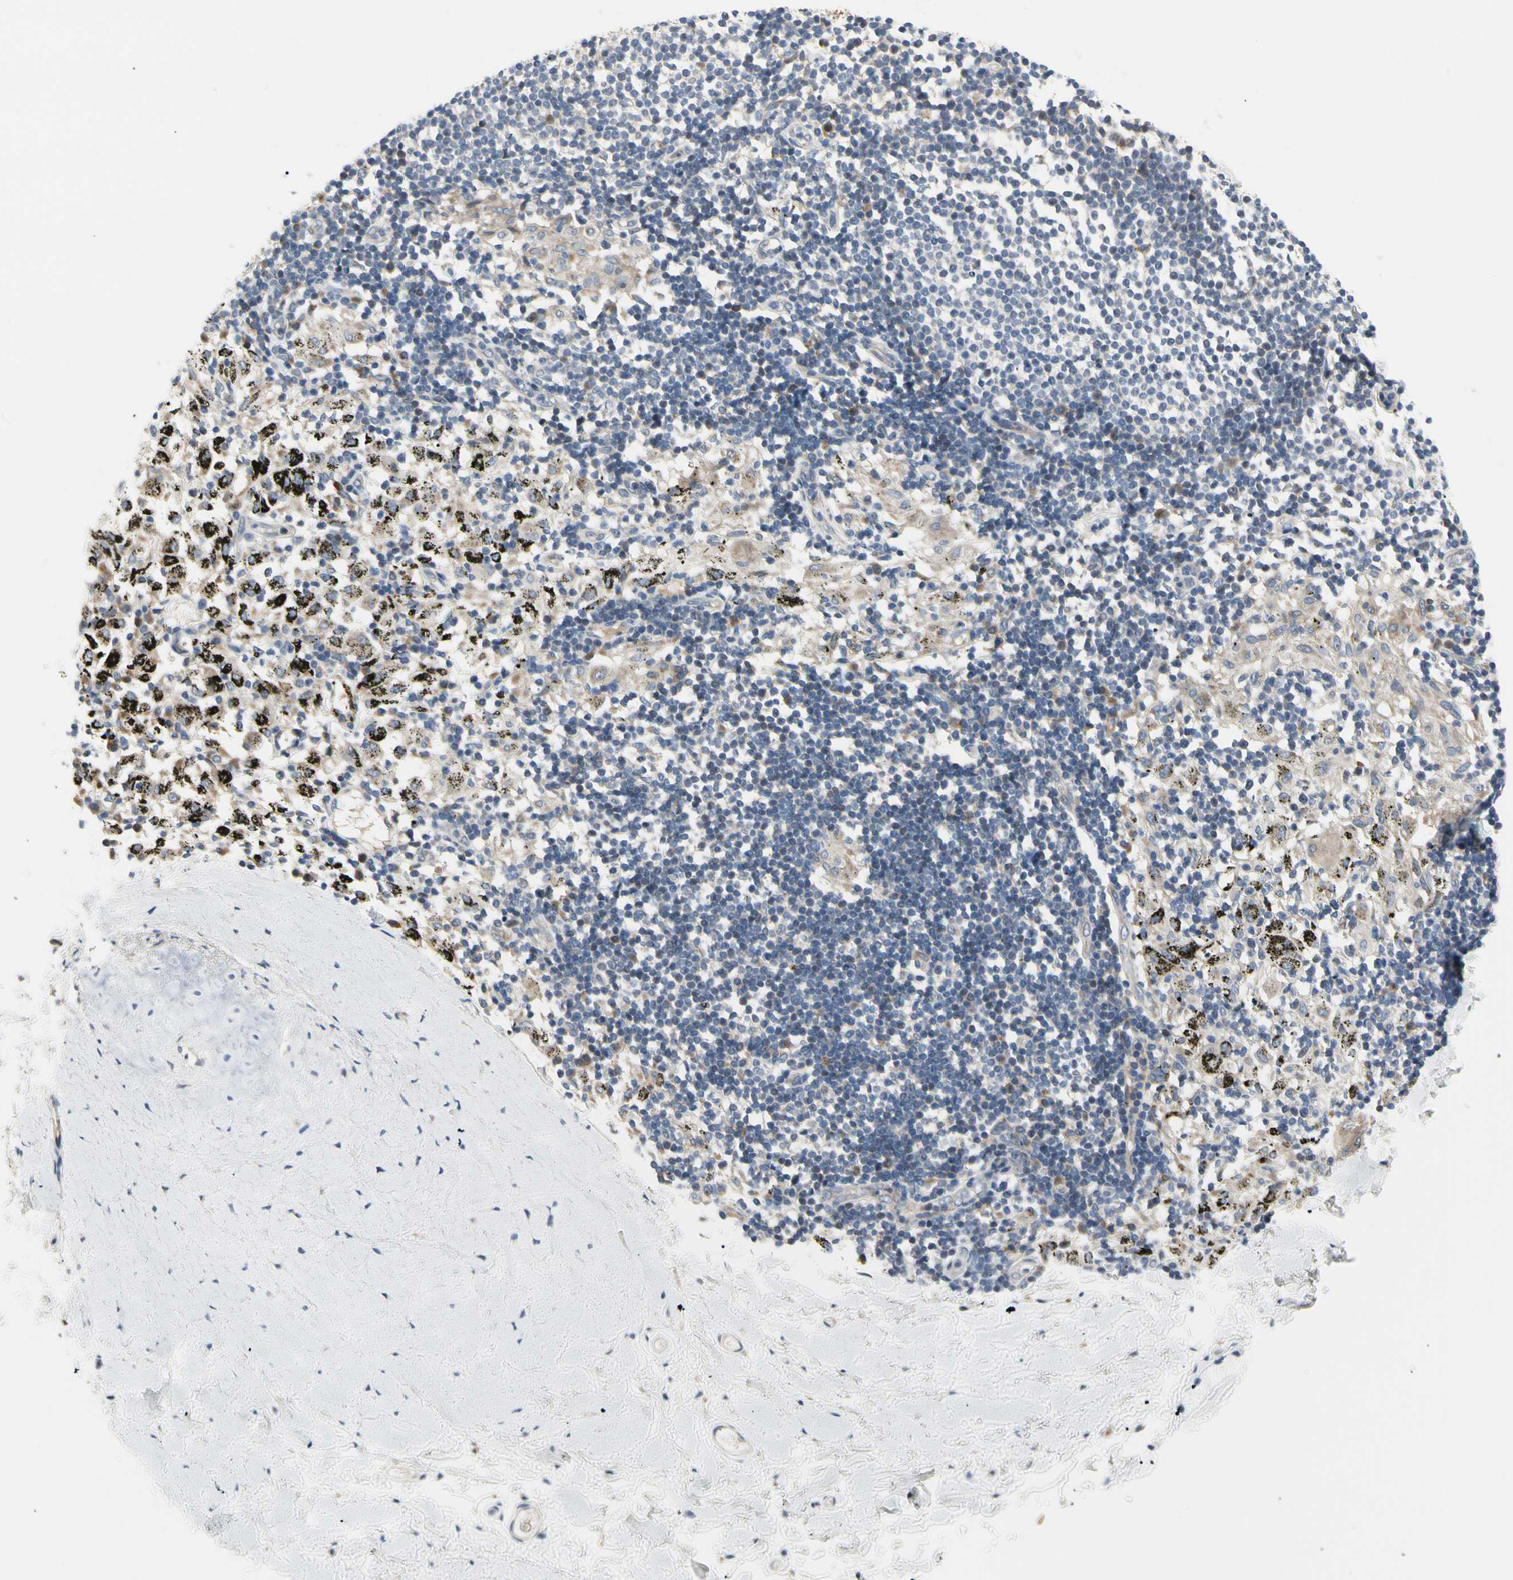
{"staining": {"intensity": "weak", "quantity": "25%-75%", "location": "cytoplasmic/membranous"}, "tissue": "adipose tissue", "cell_type": "Adipocytes", "image_type": "normal", "snomed": [{"axis": "morphology", "description": "Normal tissue, NOS"}, {"axis": "topography", "description": "Cartilage tissue"}, {"axis": "topography", "description": "Bronchus"}], "caption": "This micrograph shows immunohistochemistry (IHC) staining of normal adipose tissue, with low weak cytoplasmic/membranous positivity in approximately 25%-75% of adipocytes.", "gene": "NFASC", "patient": {"sex": "female", "age": 73}}